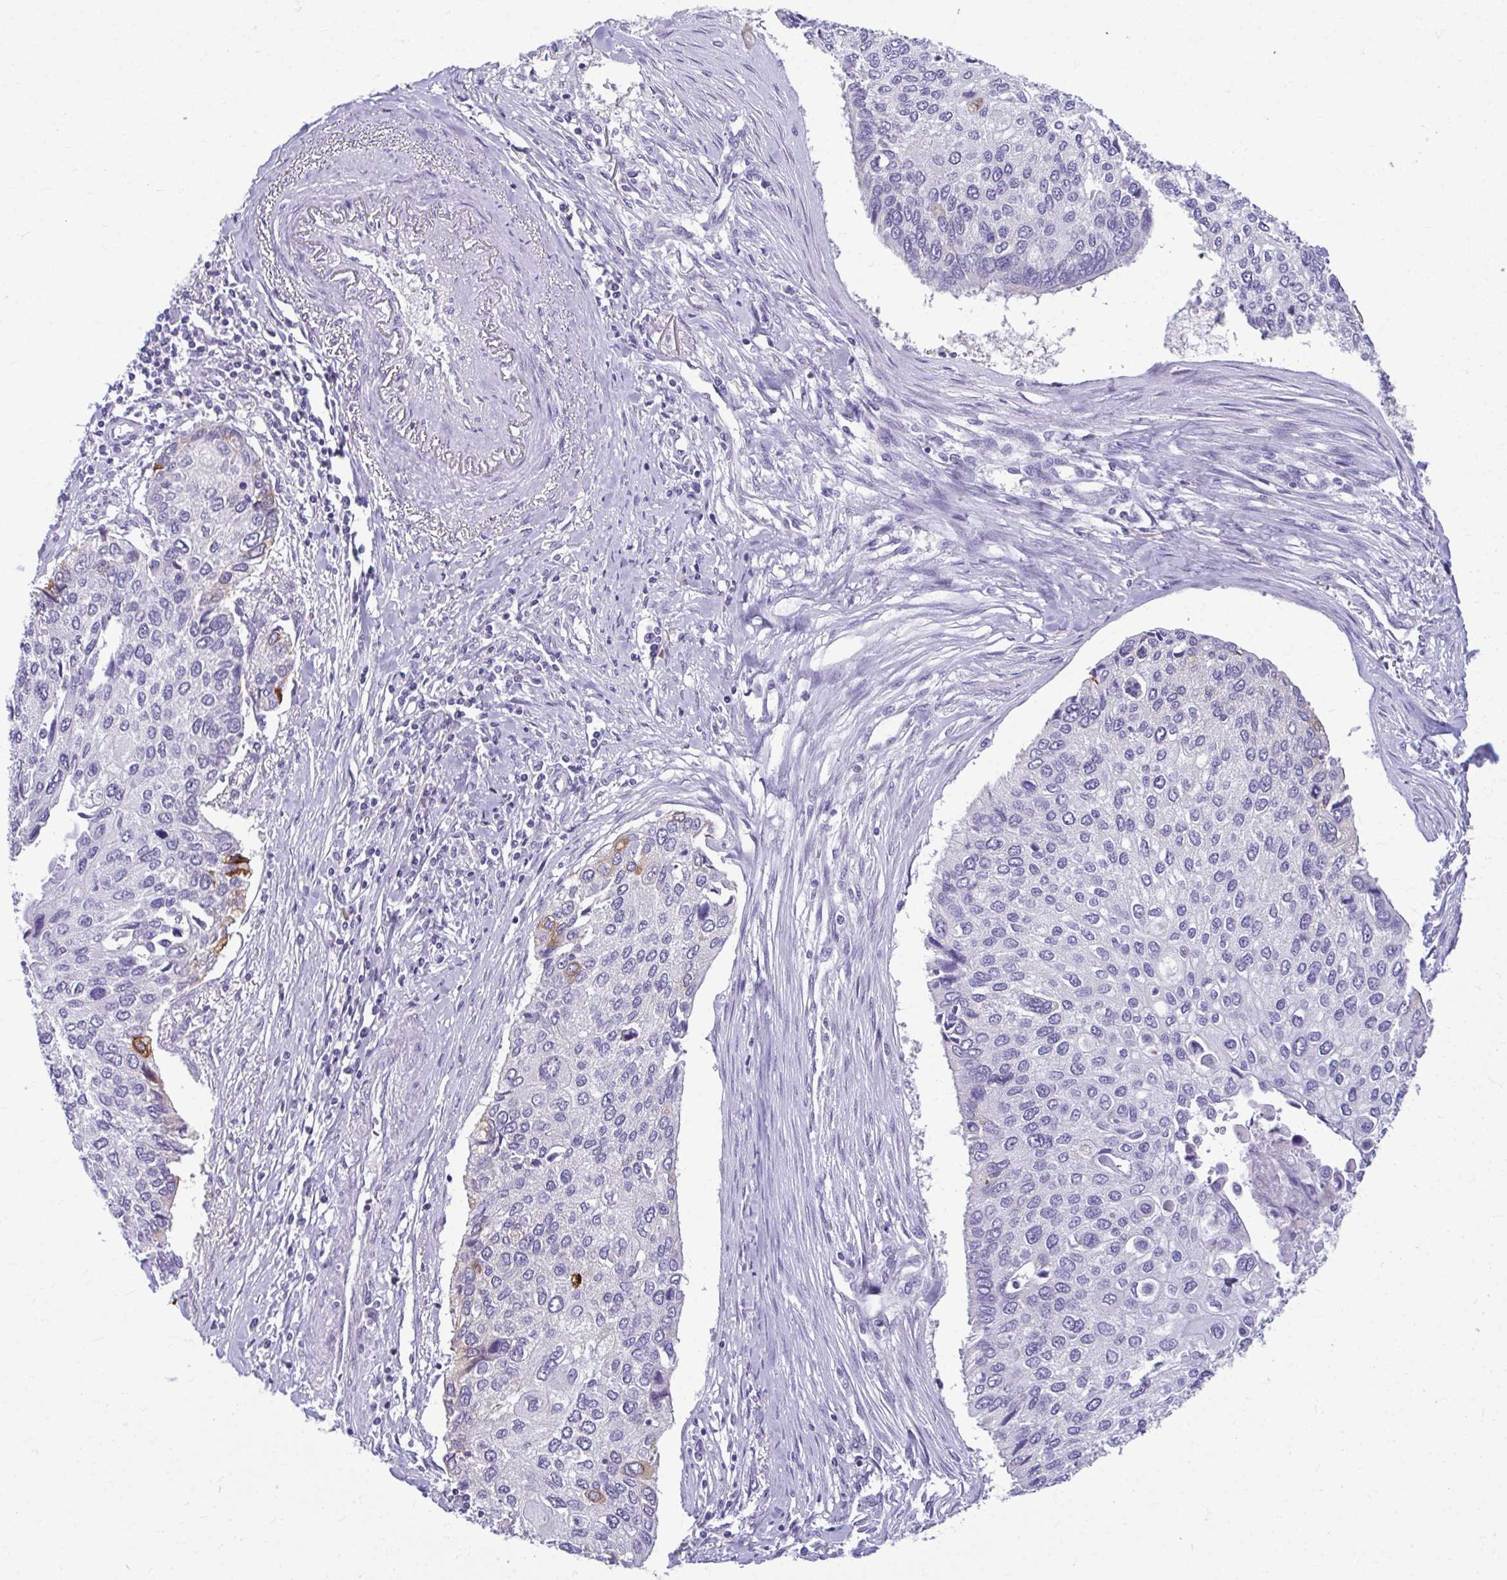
{"staining": {"intensity": "negative", "quantity": "none", "location": "none"}, "tissue": "lung cancer", "cell_type": "Tumor cells", "image_type": "cancer", "snomed": [{"axis": "morphology", "description": "Squamous cell carcinoma, NOS"}, {"axis": "morphology", "description": "Squamous cell carcinoma, metastatic, NOS"}, {"axis": "topography", "description": "Lung"}], "caption": "Tumor cells are negative for protein expression in human lung cancer.", "gene": "SERPINI1", "patient": {"sex": "male", "age": 63}}